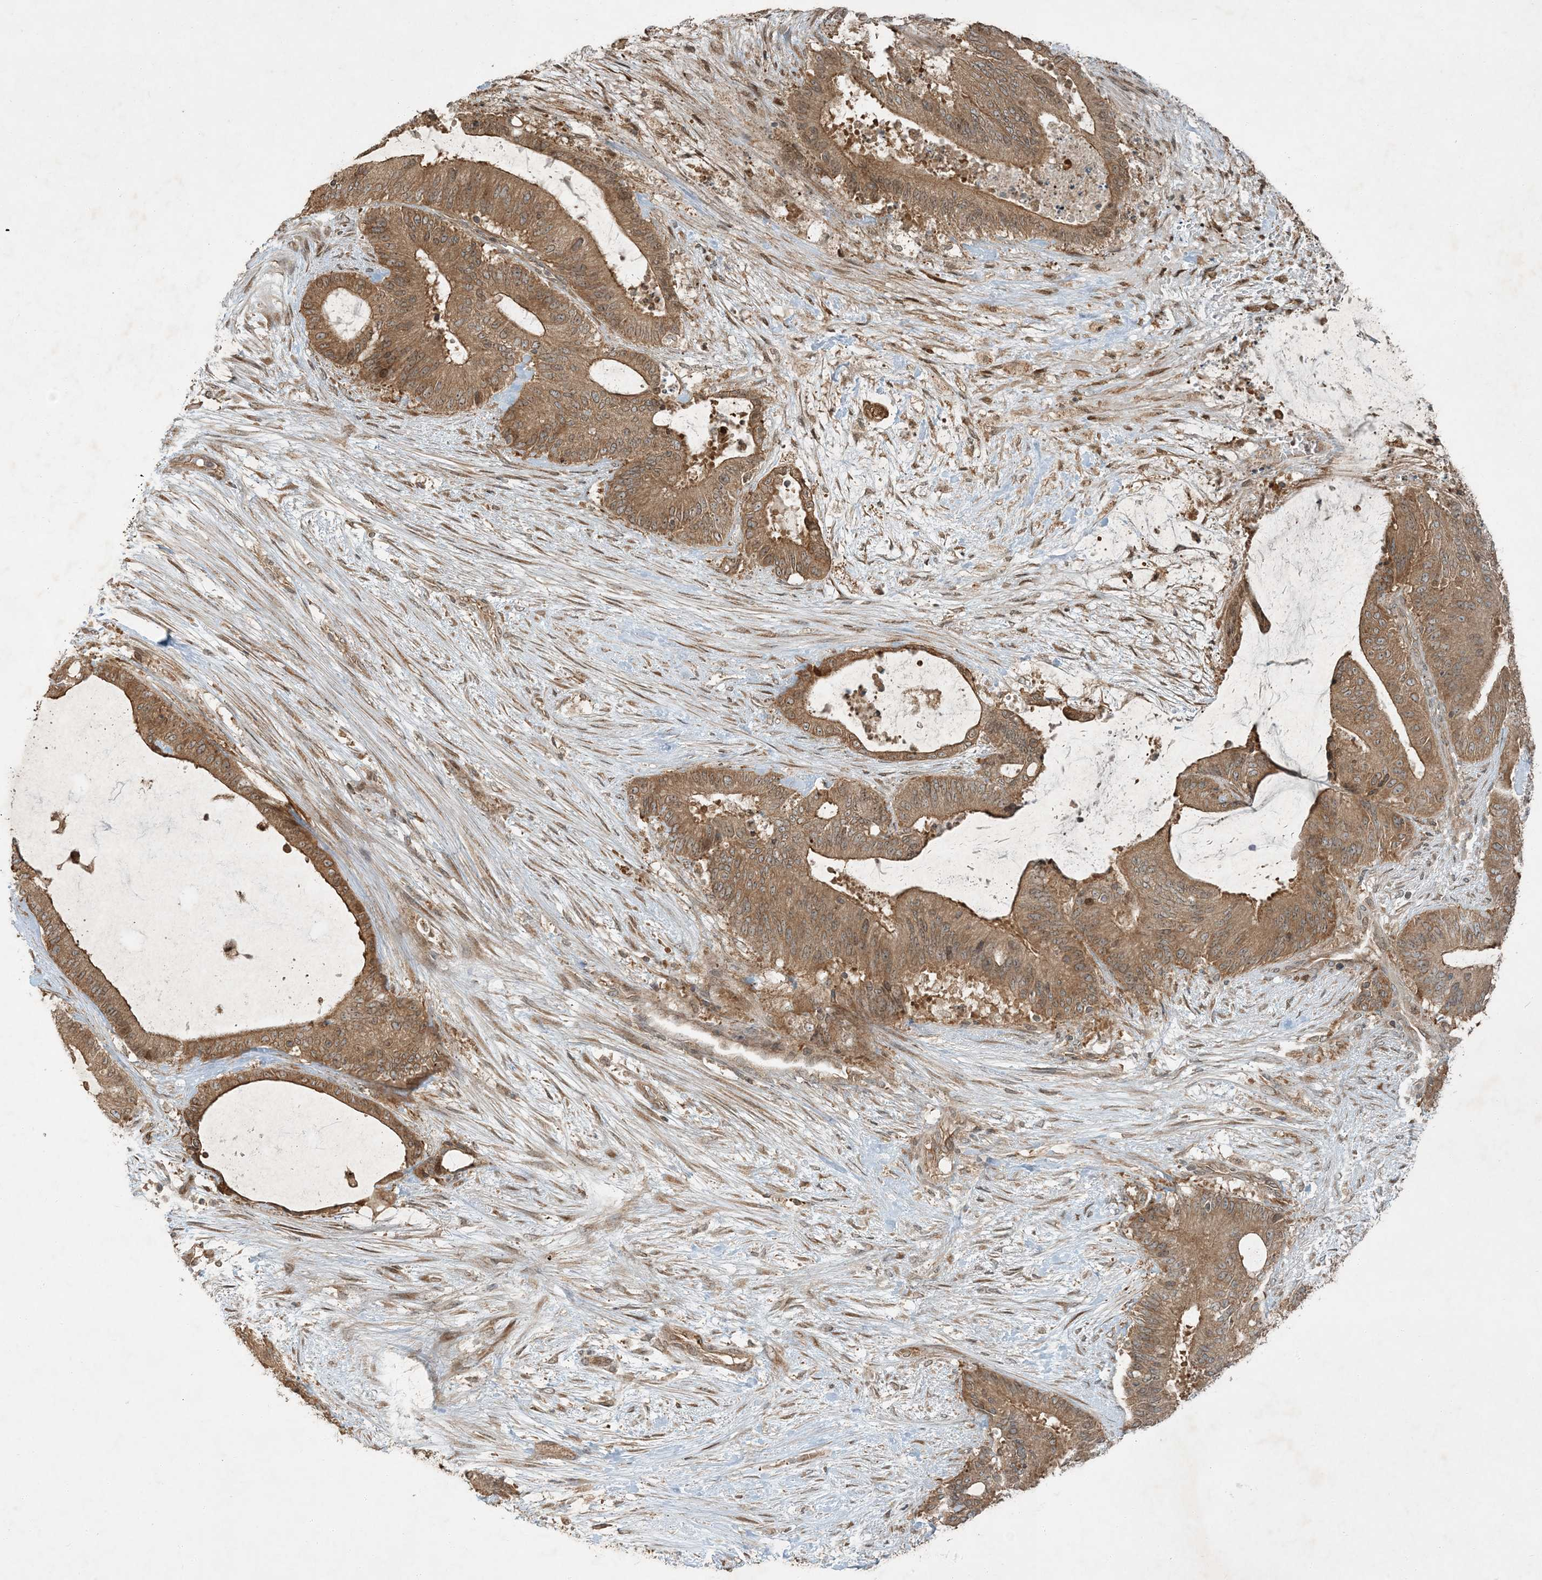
{"staining": {"intensity": "moderate", "quantity": ">75%", "location": "cytoplasmic/membranous"}, "tissue": "liver cancer", "cell_type": "Tumor cells", "image_type": "cancer", "snomed": [{"axis": "morphology", "description": "Normal tissue, NOS"}, {"axis": "morphology", "description": "Cholangiocarcinoma"}, {"axis": "topography", "description": "Liver"}, {"axis": "topography", "description": "Peripheral nerve tissue"}], "caption": "Human liver cancer (cholangiocarcinoma) stained for a protein (brown) shows moderate cytoplasmic/membranous positive staining in about >75% of tumor cells.", "gene": "COMMD8", "patient": {"sex": "female", "age": 73}}